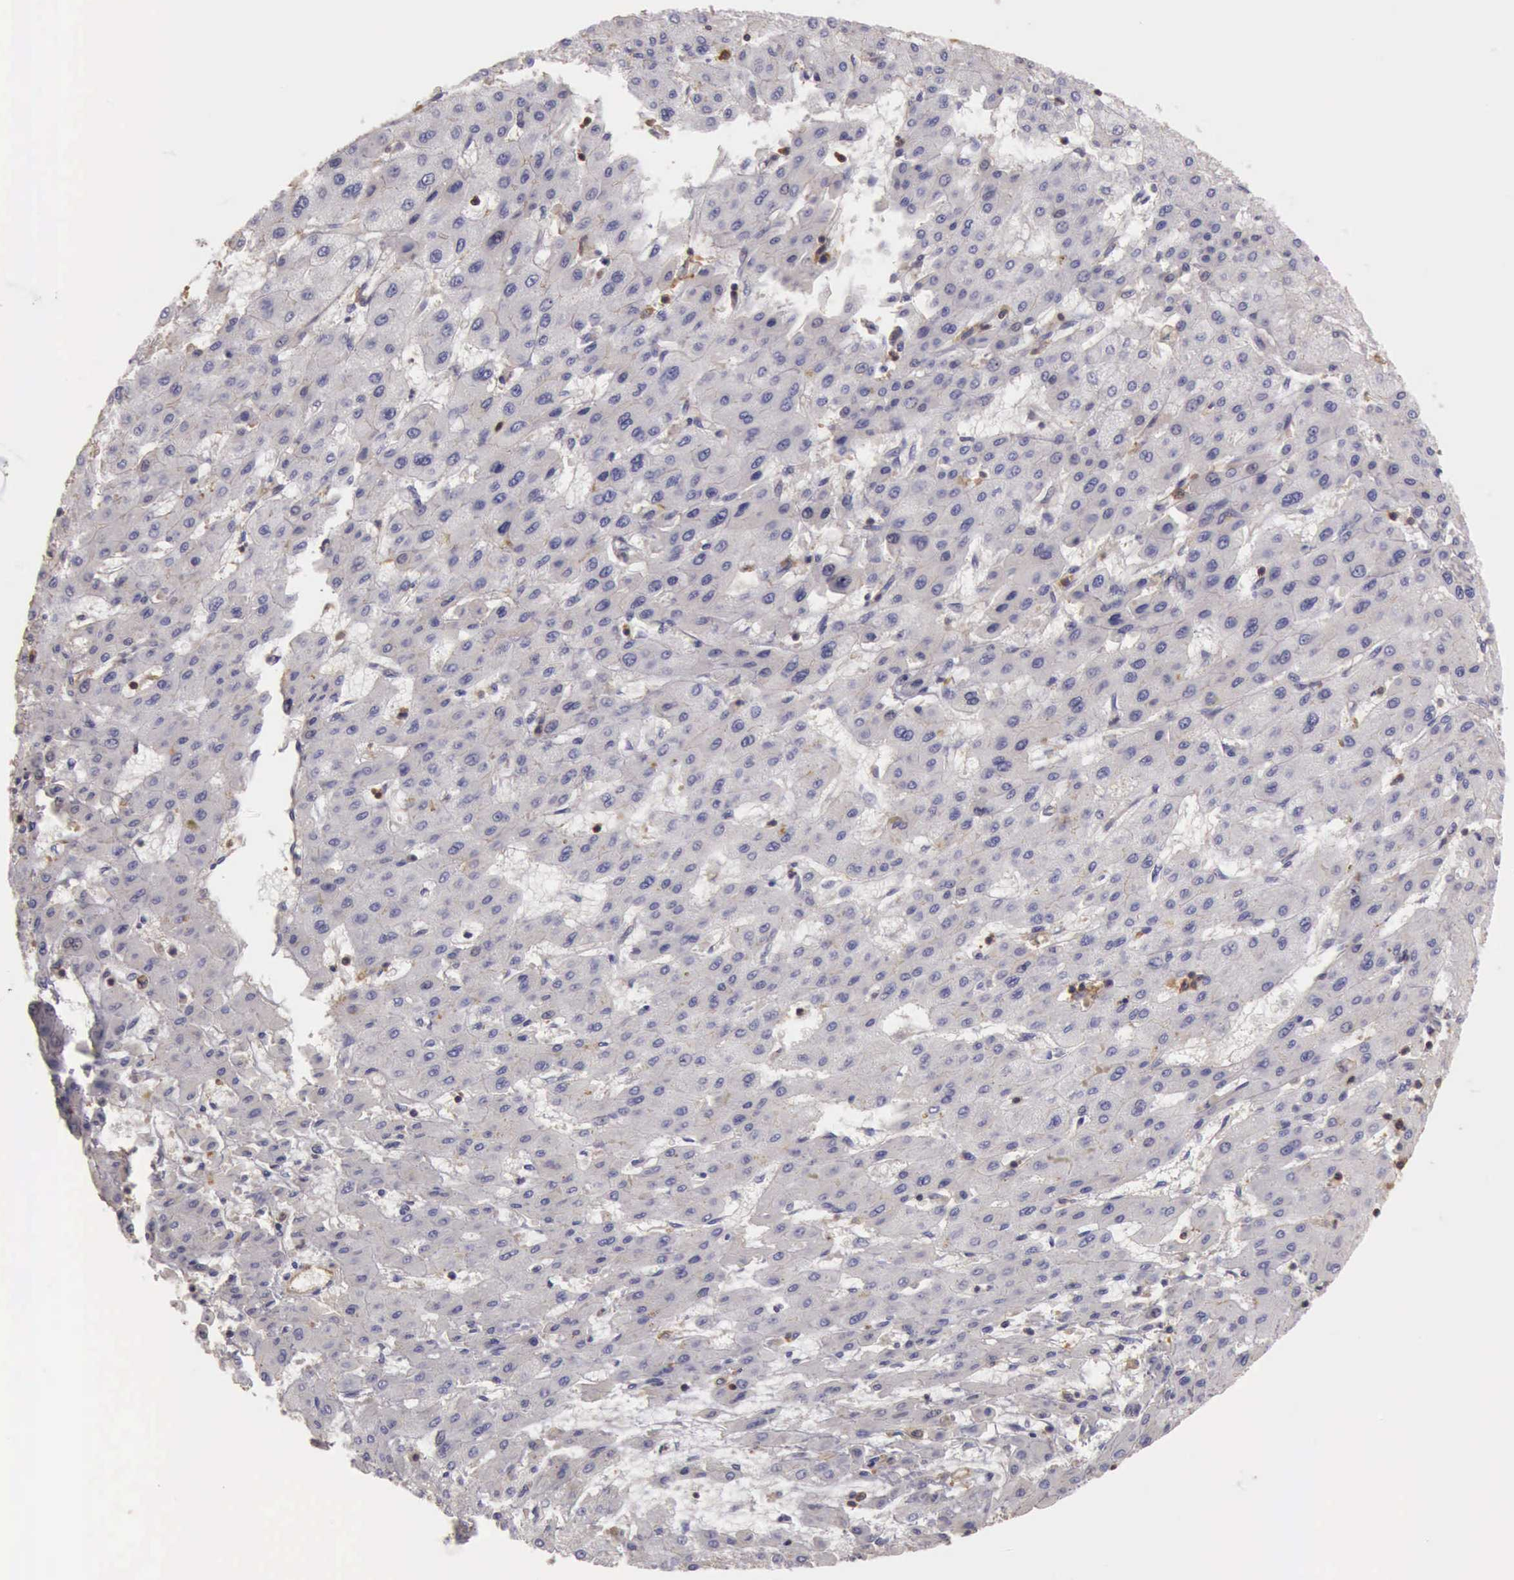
{"staining": {"intensity": "negative", "quantity": "none", "location": "none"}, "tissue": "liver cancer", "cell_type": "Tumor cells", "image_type": "cancer", "snomed": [{"axis": "morphology", "description": "Carcinoma, Hepatocellular, NOS"}, {"axis": "topography", "description": "Liver"}], "caption": "Immunohistochemistry image of neoplastic tissue: human liver cancer (hepatocellular carcinoma) stained with DAB (3,3'-diaminobenzidine) exhibits no significant protein staining in tumor cells. (DAB IHC with hematoxylin counter stain).", "gene": "ARHGAP4", "patient": {"sex": "female", "age": 52}}